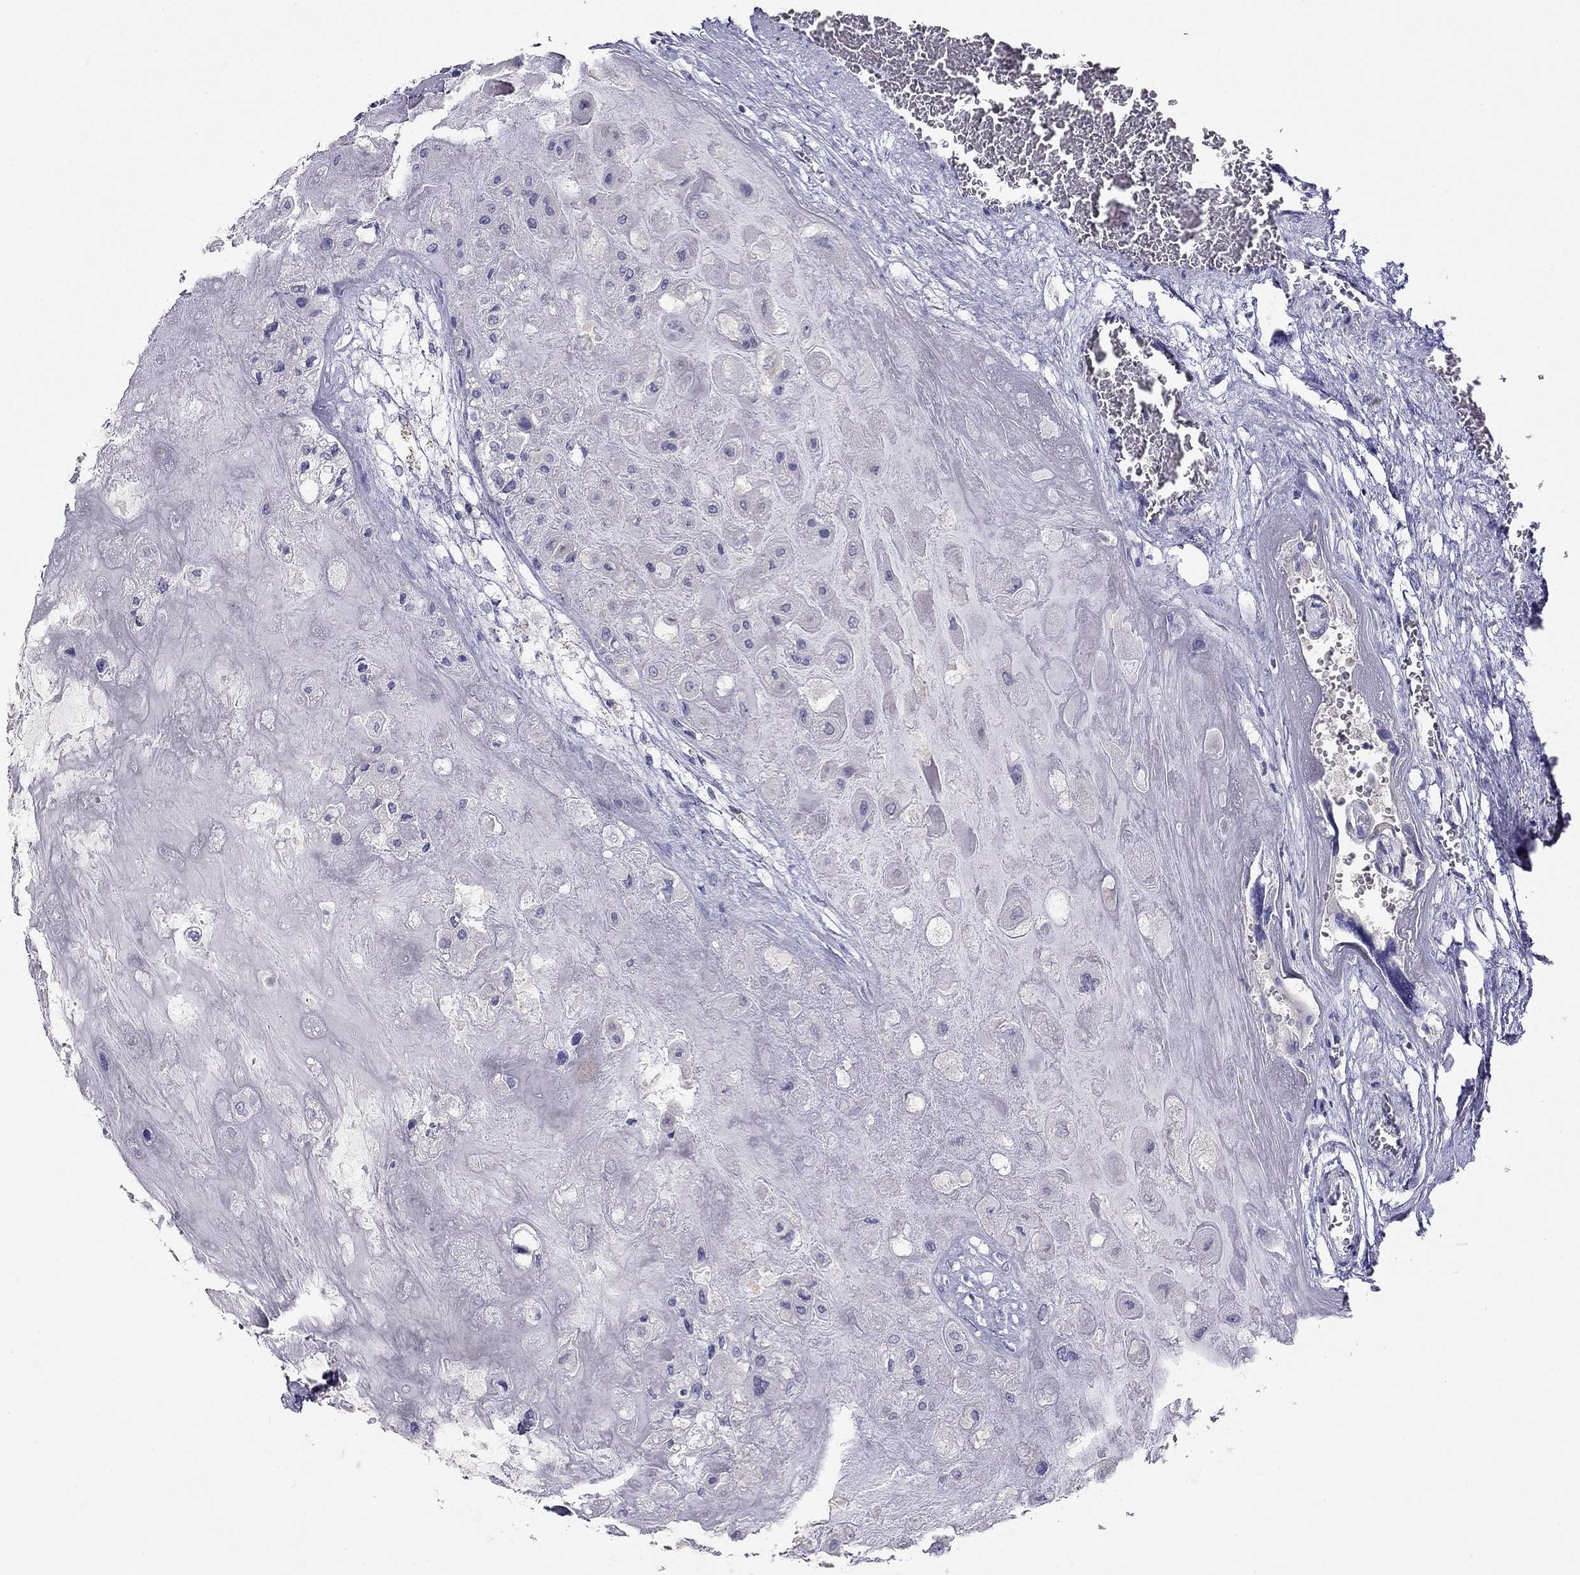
{"staining": {"intensity": "negative", "quantity": "none", "location": "none"}, "tissue": "placenta", "cell_type": "Decidual cells", "image_type": "normal", "snomed": [{"axis": "morphology", "description": "Normal tissue, NOS"}, {"axis": "topography", "description": "Placenta"}], "caption": "Decidual cells show no significant expression in normal placenta.", "gene": "KCNV2", "patient": {"sex": "female", "age": 32}}